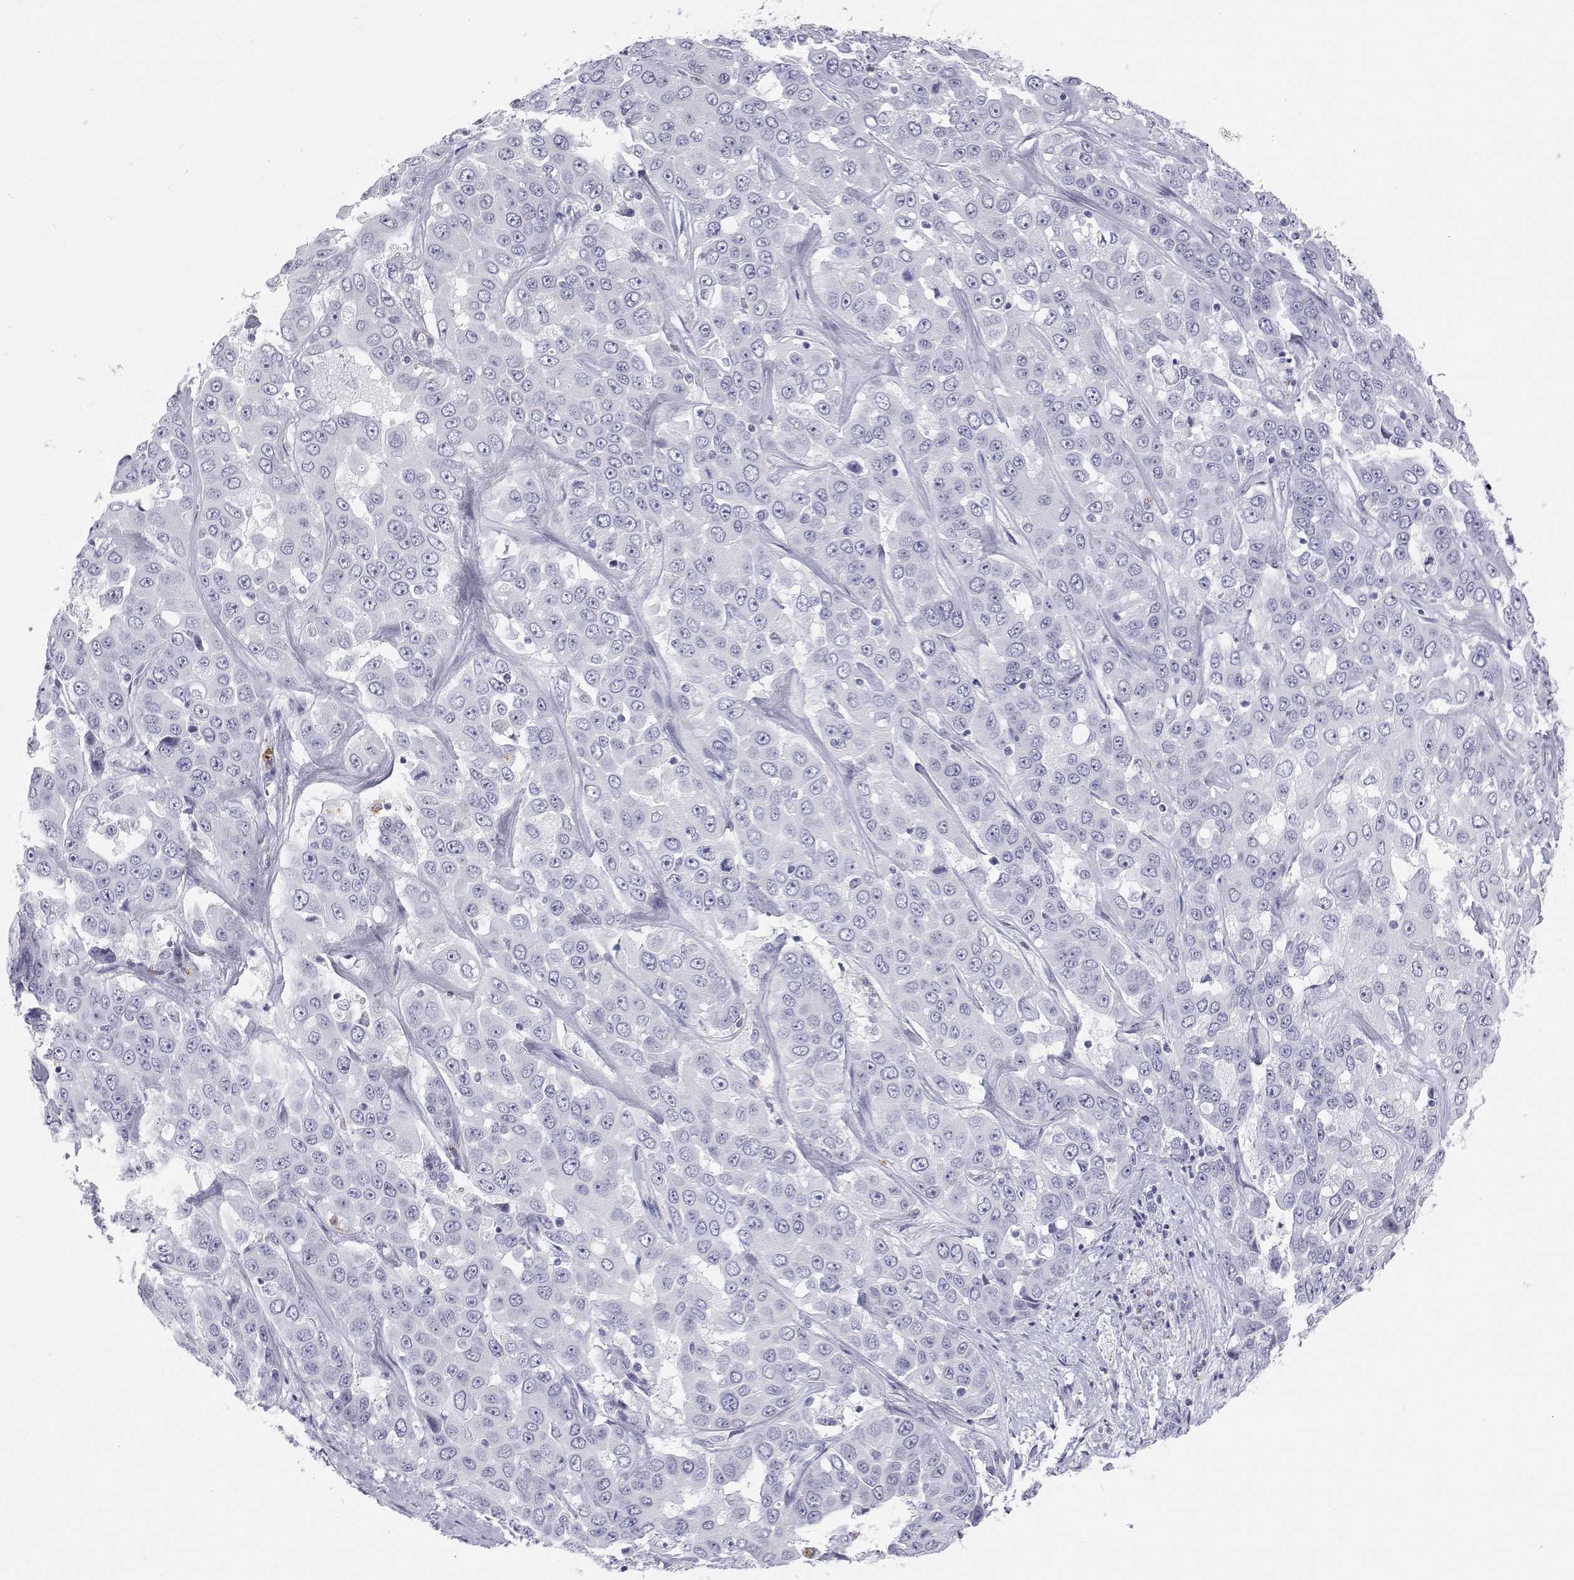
{"staining": {"intensity": "negative", "quantity": "none", "location": "none"}, "tissue": "liver cancer", "cell_type": "Tumor cells", "image_type": "cancer", "snomed": [{"axis": "morphology", "description": "Cholangiocarcinoma"}, {"axis": "topography", "description": "Liver"}], "caption": "An immunohistochemistry image of liver cancer (cholangiocarcinoma) is shown. There is no staining in tumor cells of liver cancer (cholangiocarcinoma).", "gene": "SFTPB", "patient": {"sex": "female", "age": 52}}